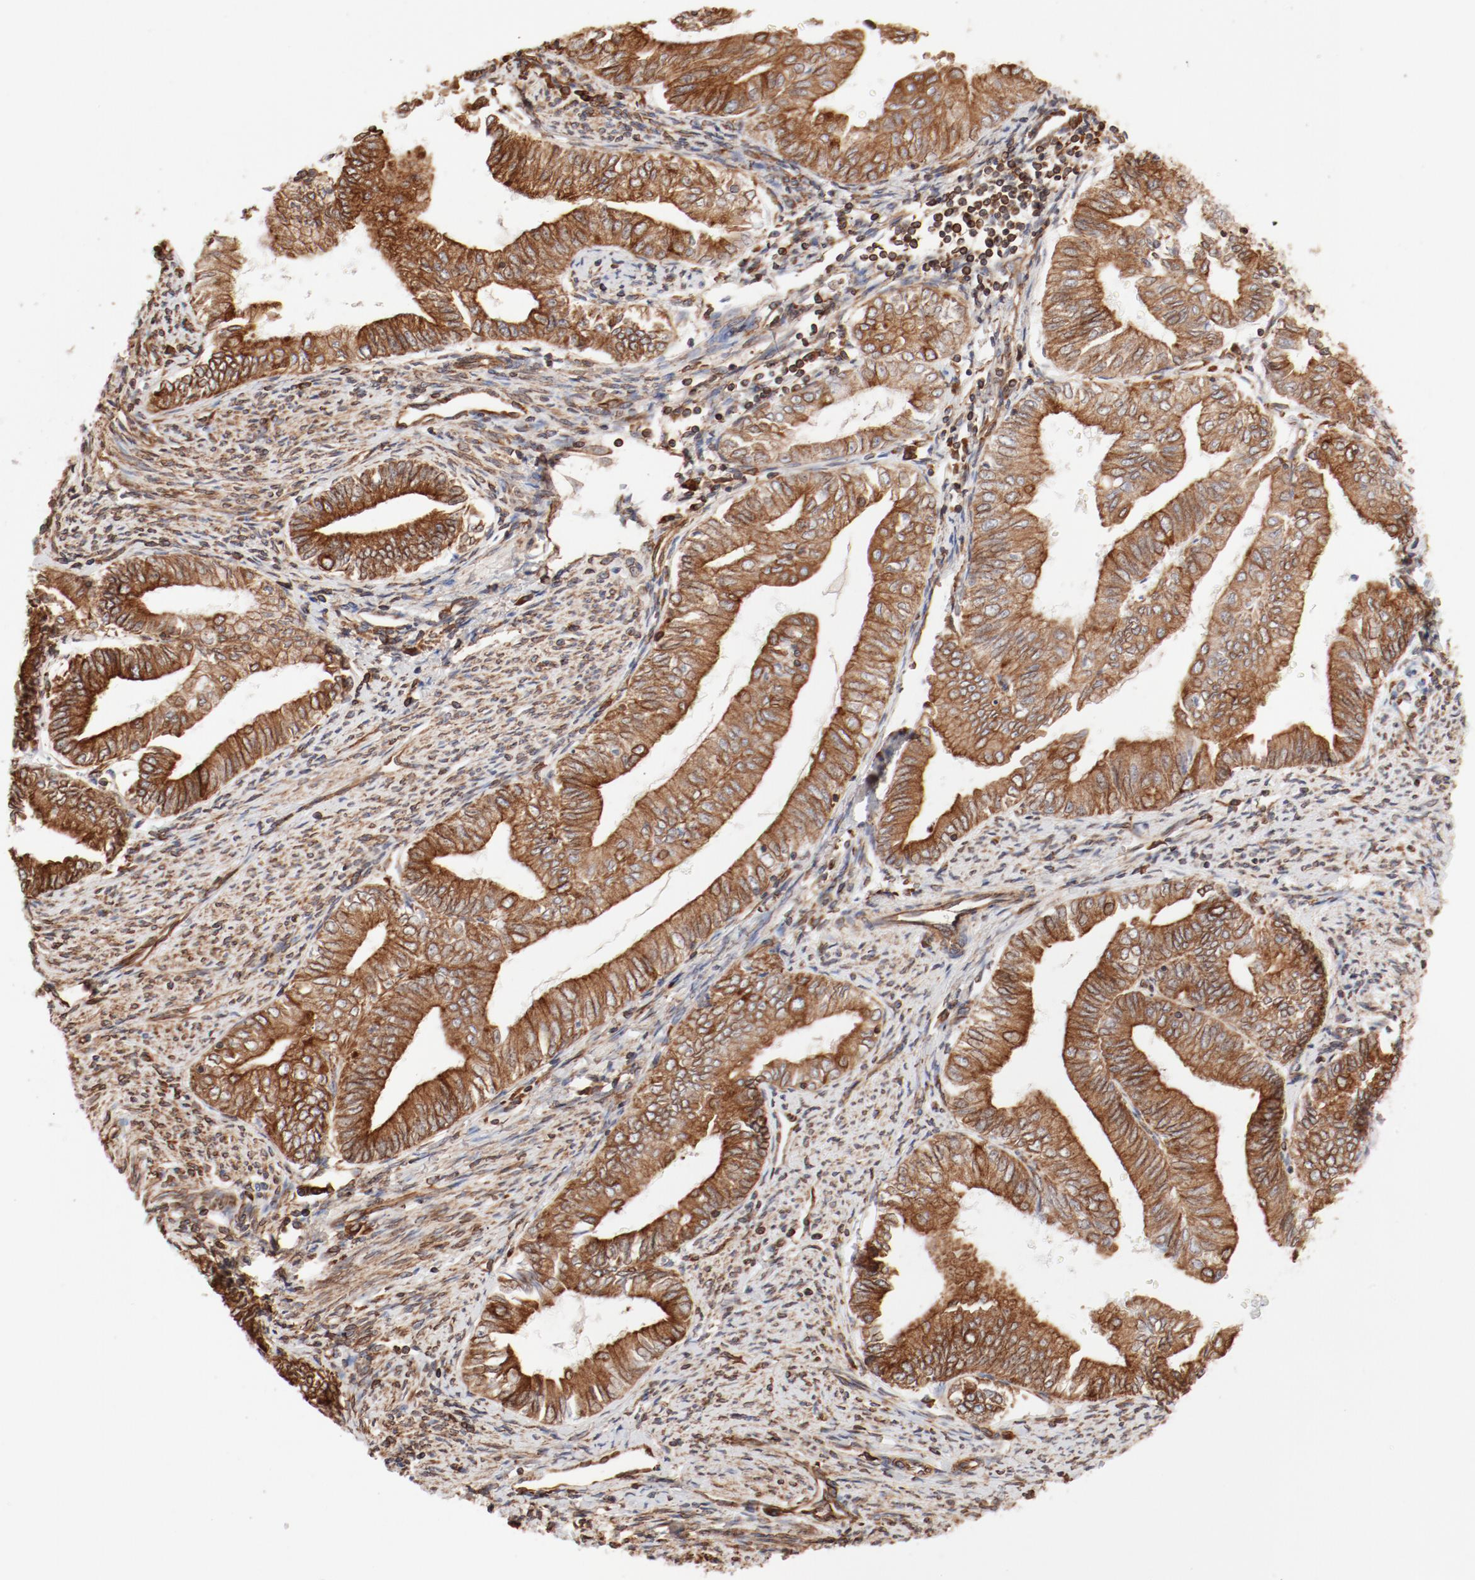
{"staining": {"intensity": "strong", "quantity": ">75%", "location": "cytoplasmic/membranous"}, "tissue": "endometrial cancer", "cell_type": "Tumor cells", "image_type": "cancer", "snomed": [{"axis": "morphology", "description": "Adenocarcinoma, NOS"}, {"axis": "topography", "description": "Endometrium"}], "caption": "Strong cytoplasmic/membranous staining for a protein is seen in approximately >75% of tumor cells of endometrial cancer using IHC.", "gene": "BCAP31", "patient": {"sex": "female", "age": 66}}